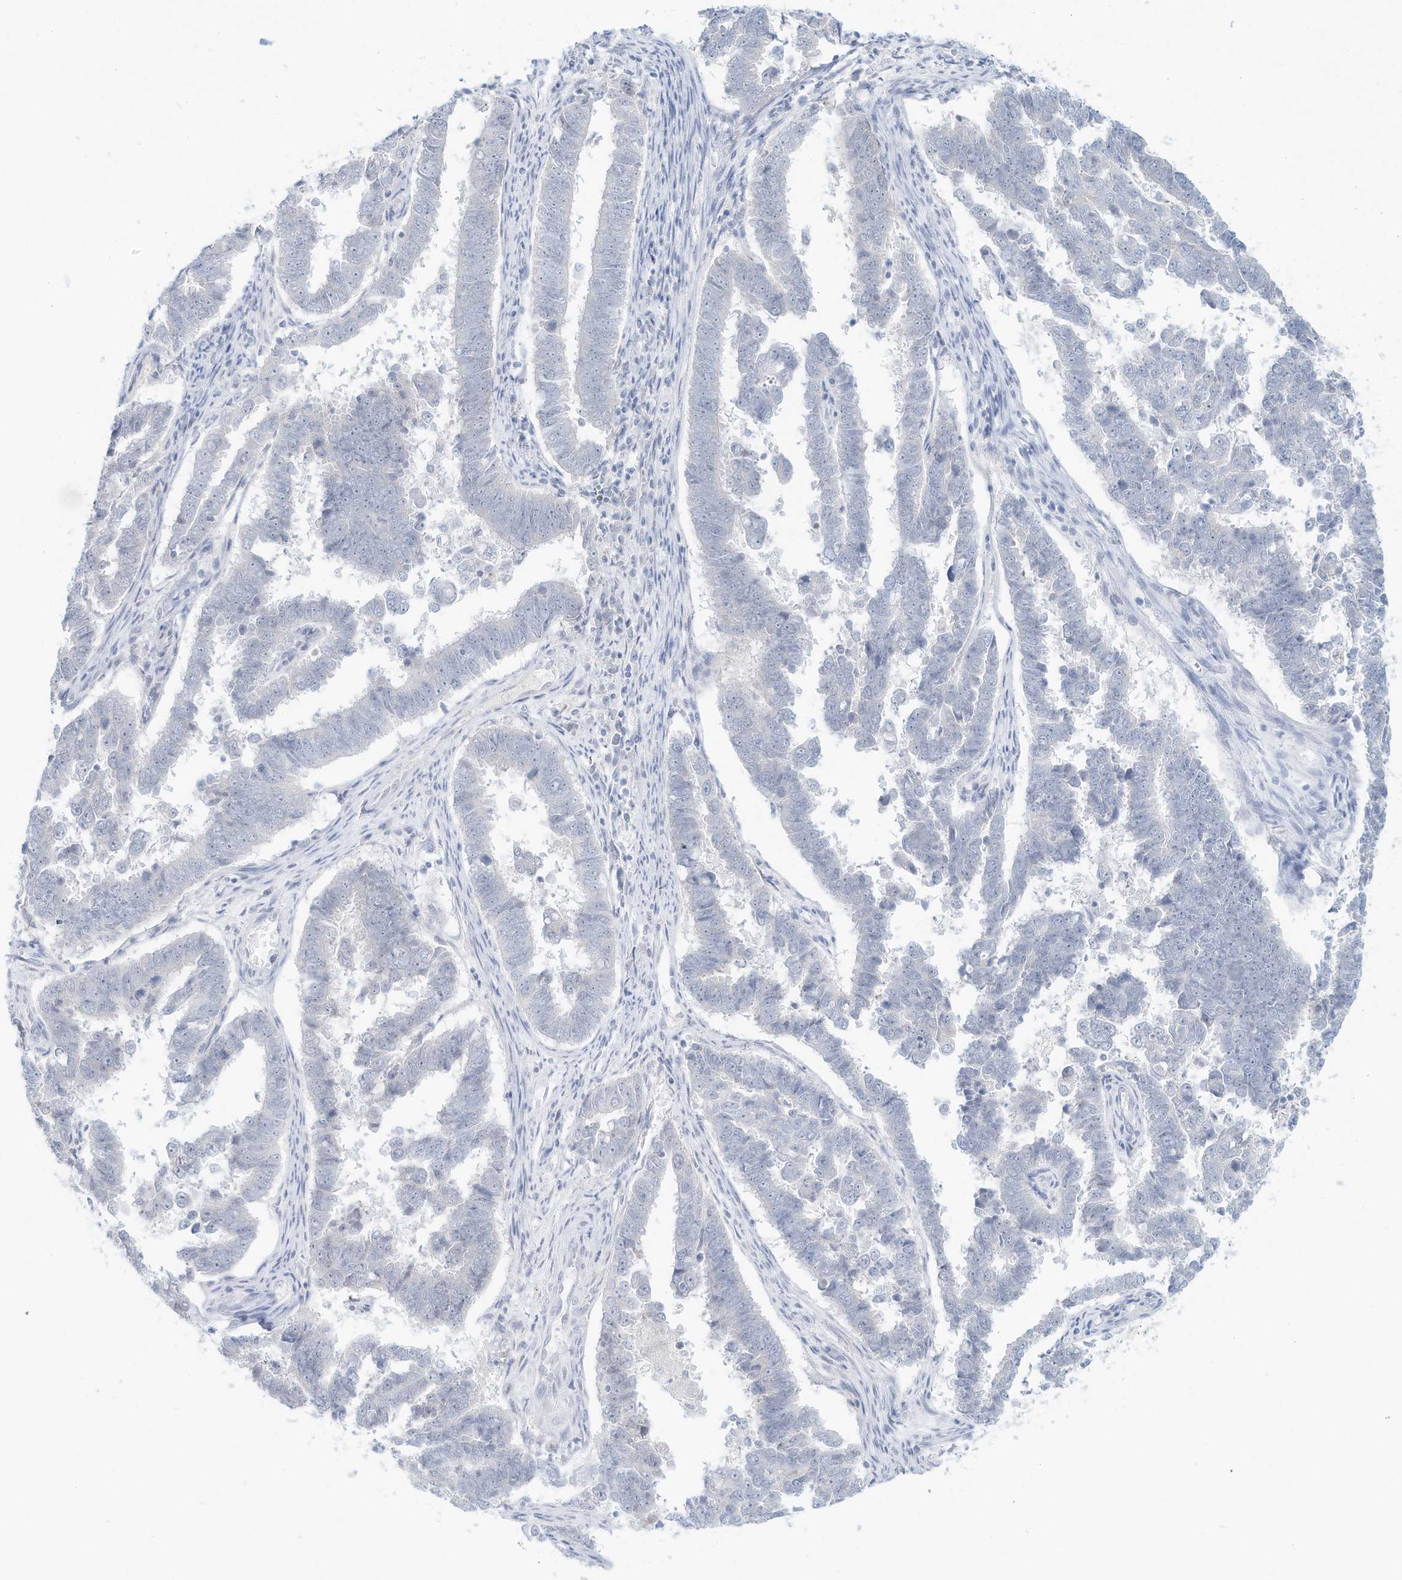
{"staining": {"intensity": "negative", "quantity": "none", "location": "none"}, "tissue": "endometrial cancer", "cell_type": "Tumor cells", "image_type": "cancer", "snomed": [{"axis": "morphology", "description": "Adenocarcinoma, NOS"}, {"axis": "topography", "description": "Endometrium"}], "caption": "High power microscopy histopathology image of an IHC photomicrograph of endometrial cancer, revealing no significant positivity in tumor cells.", "gene": "PAK6", "patient": {"sex": "female", "age": 75}}